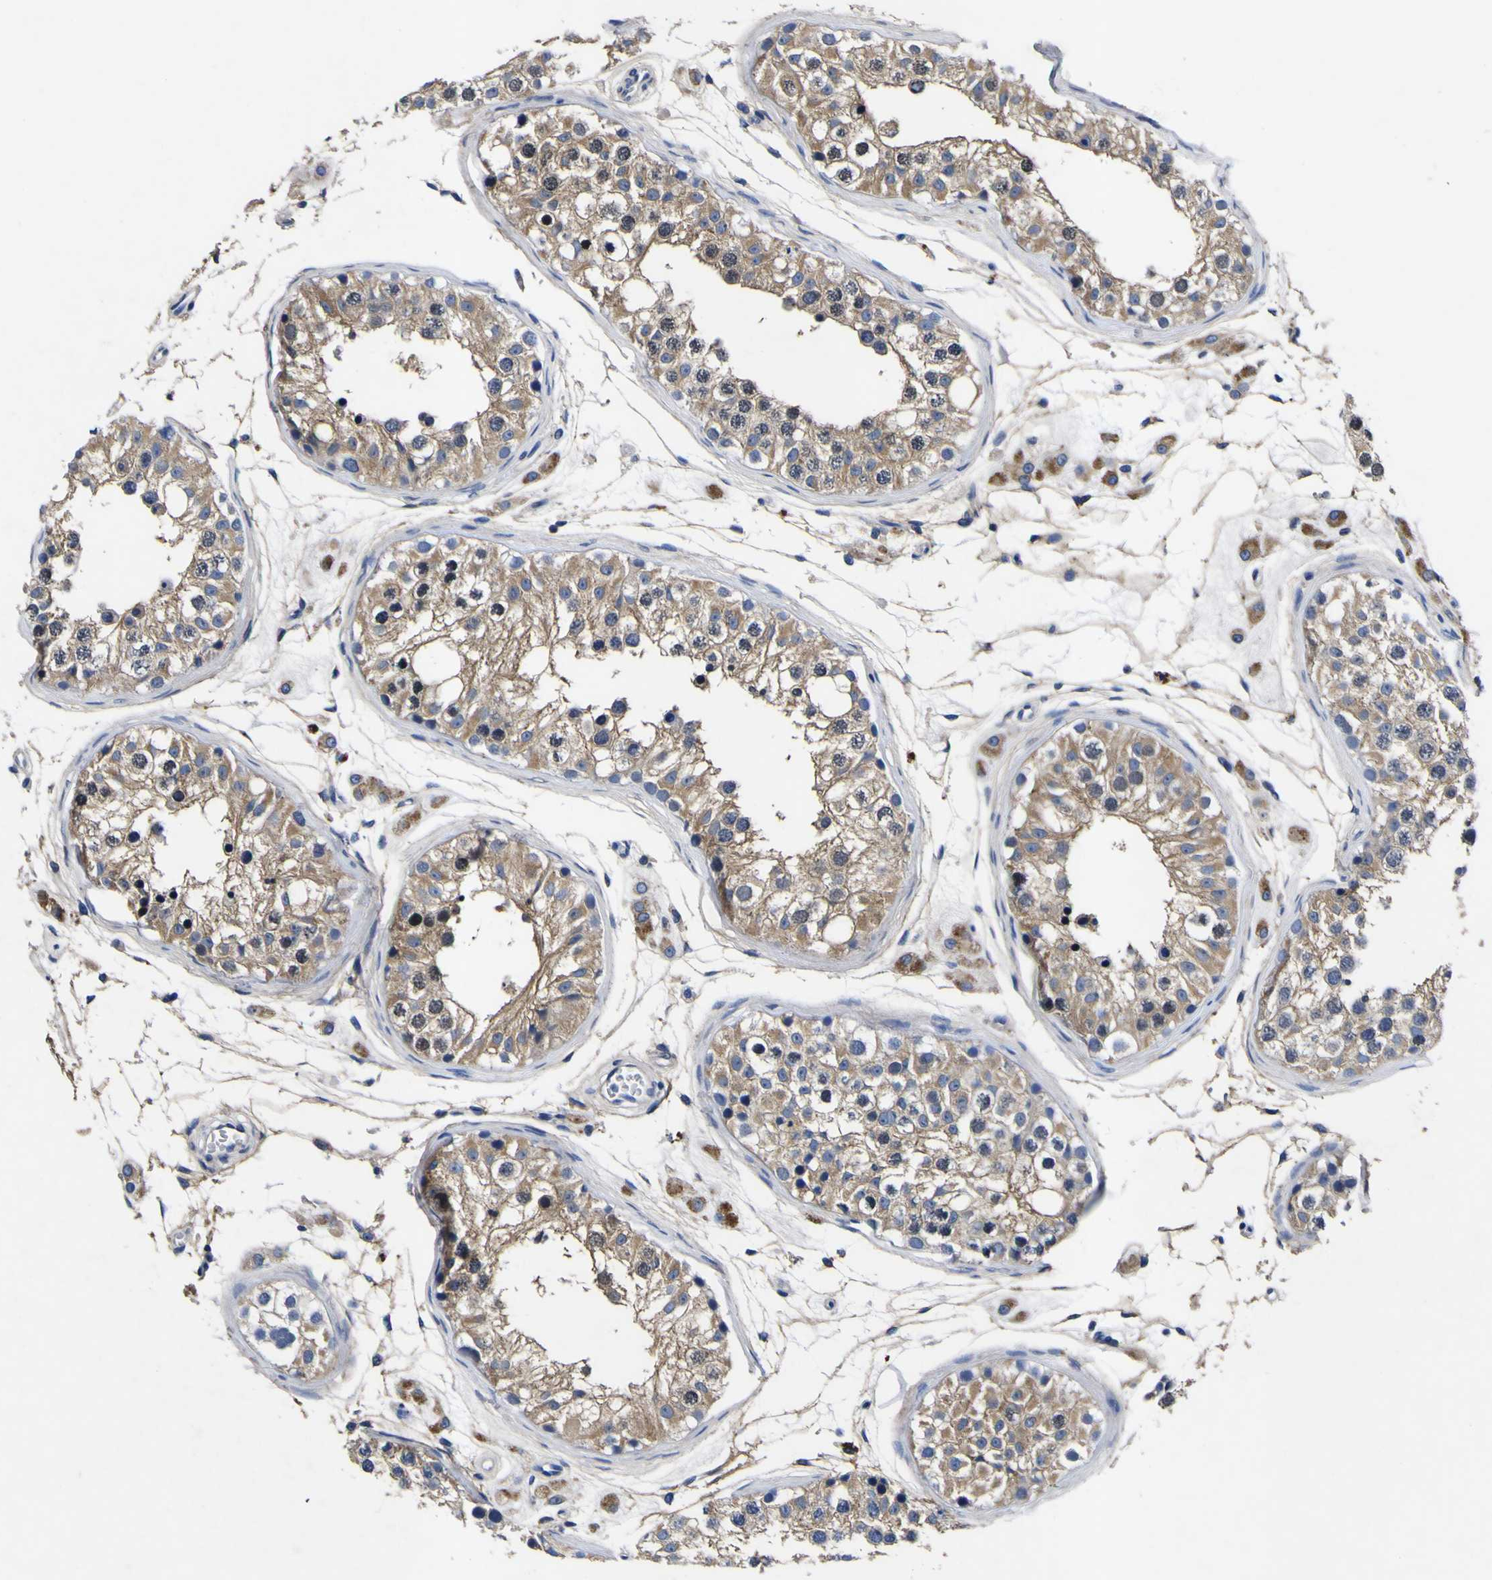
{"staining": {"intensity": "moderate", "quantity": "25%-75%", "location": "cytoplasmic/membranous"}, "tissue": "testis", "cell_type": "Cells in seminiferous ducts", "image_type": "normal", "snomed": [{"axis": "morphology", "description": "Normal tissue, NOS"}, {"axis": "morphology", "description": "Adenocarcinoma, metastatic, NOS"}, {"axis": "topography", "description": "Testis"}], "caption": "Immunohistochemistry image of benign testis stained for a protein (brown), which demonstrates medium levels of moderate cytoplasmic/membranous staining in approximately 25%-75% of cells in seminiferous ducts.", "gene": "VASN", "patient": {"sex": "male", "age": 26}}